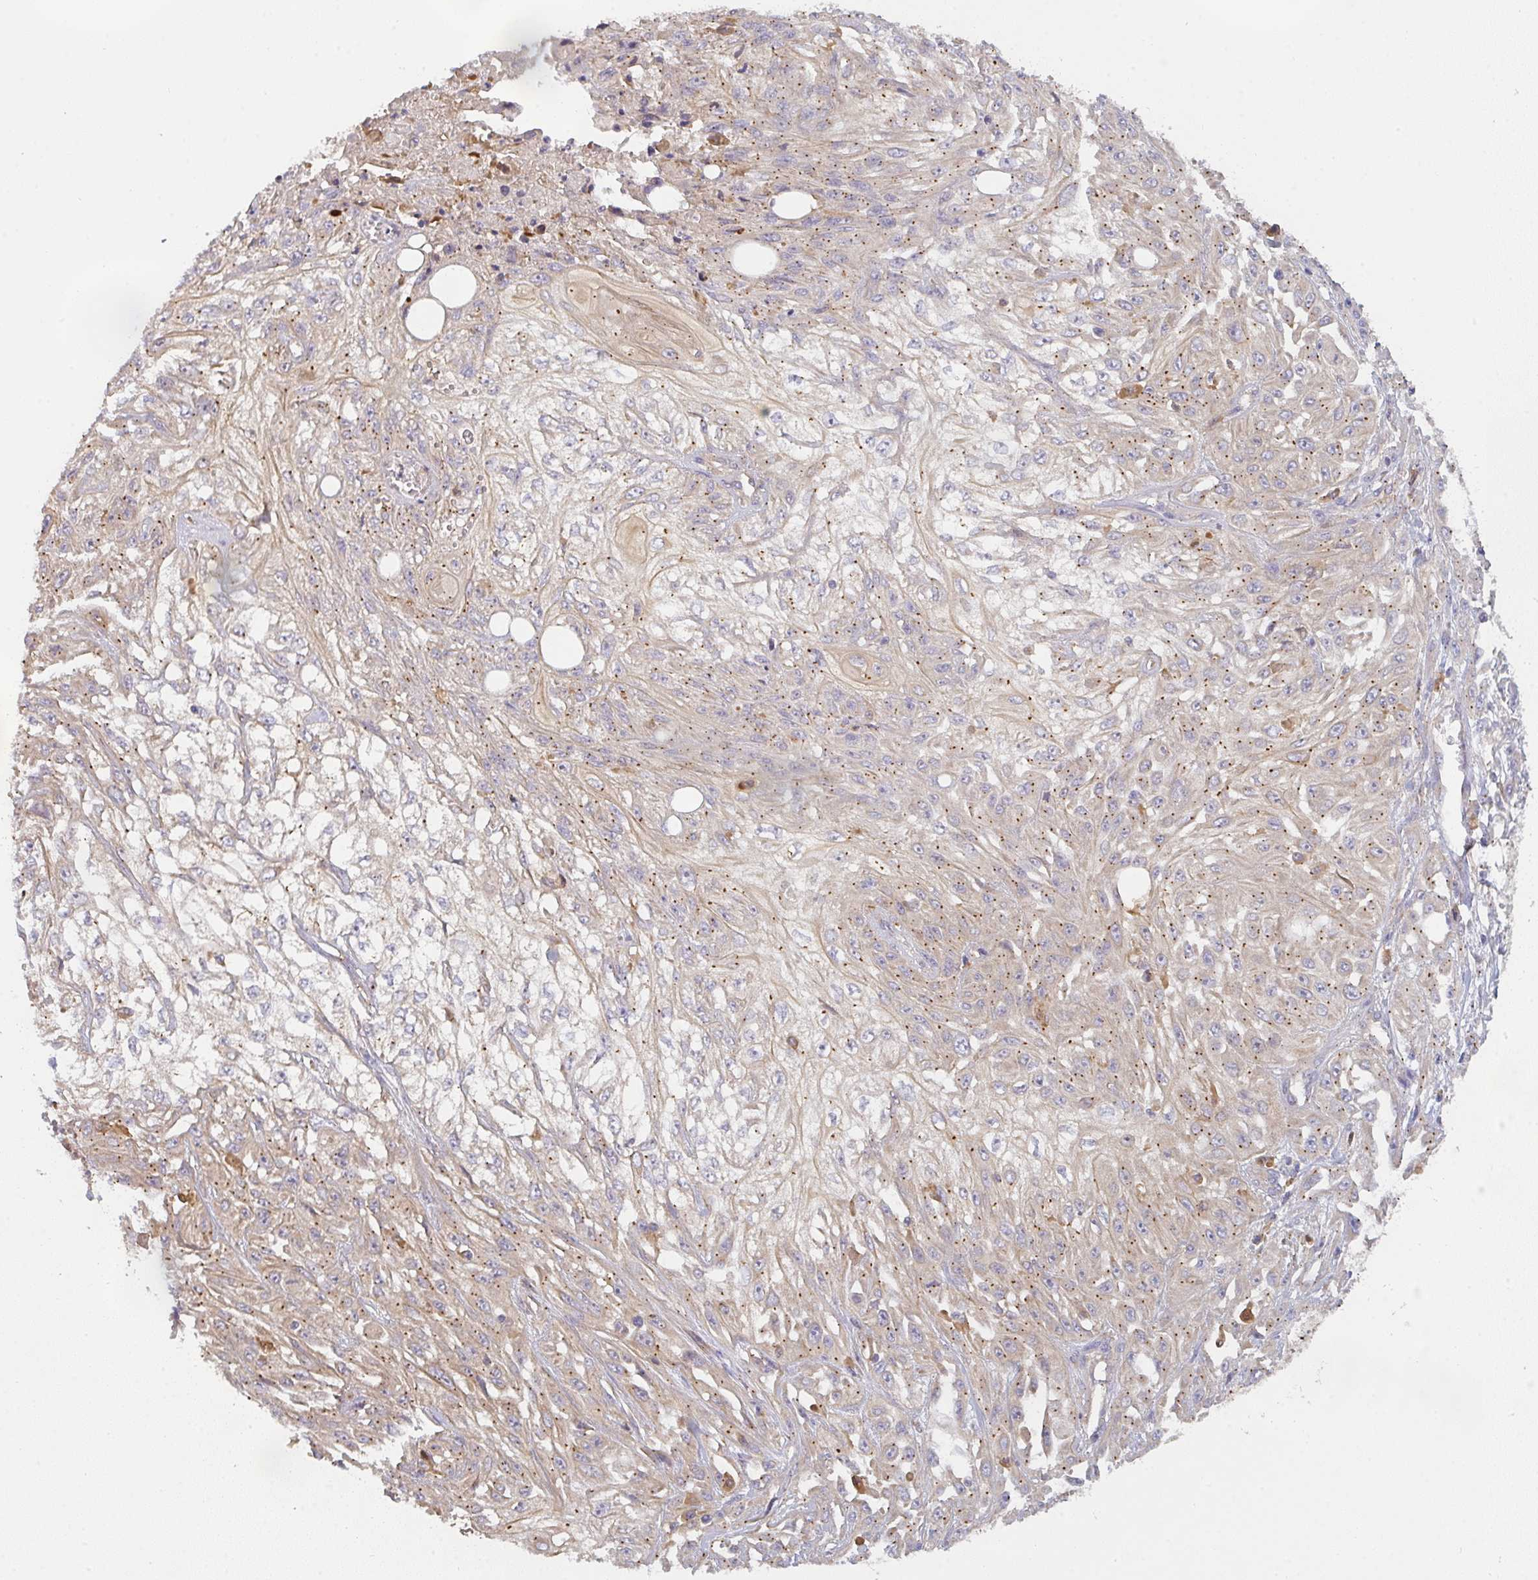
{"staining": {"intensity": "weak", "quantity": "25%-75%", "location": "cytoplasmic/membranous"}, "tissue": "skin cancer", "cell_type": "Tumor cells", "image_type": "cancer", "snomed": [{"axis": "morphology", "description": "Squamous cell carcinoma, NOS"}, {"axis": "morphology", "description": "Squamous cell carcinoma, metastatic, NOS"}, {"axis": "topography", "description": "Skin"}, {"axis": "topography", "description": "Lymph node"}], "caption": "Immunohistochemical staining of skin cancer exhibits low levels of weak cytoplasmic/membranous protein staining in approximately 25%-75% of tumor cells.", "gene": "SNX5", "patient": {"sex": "male", "age": 75}}